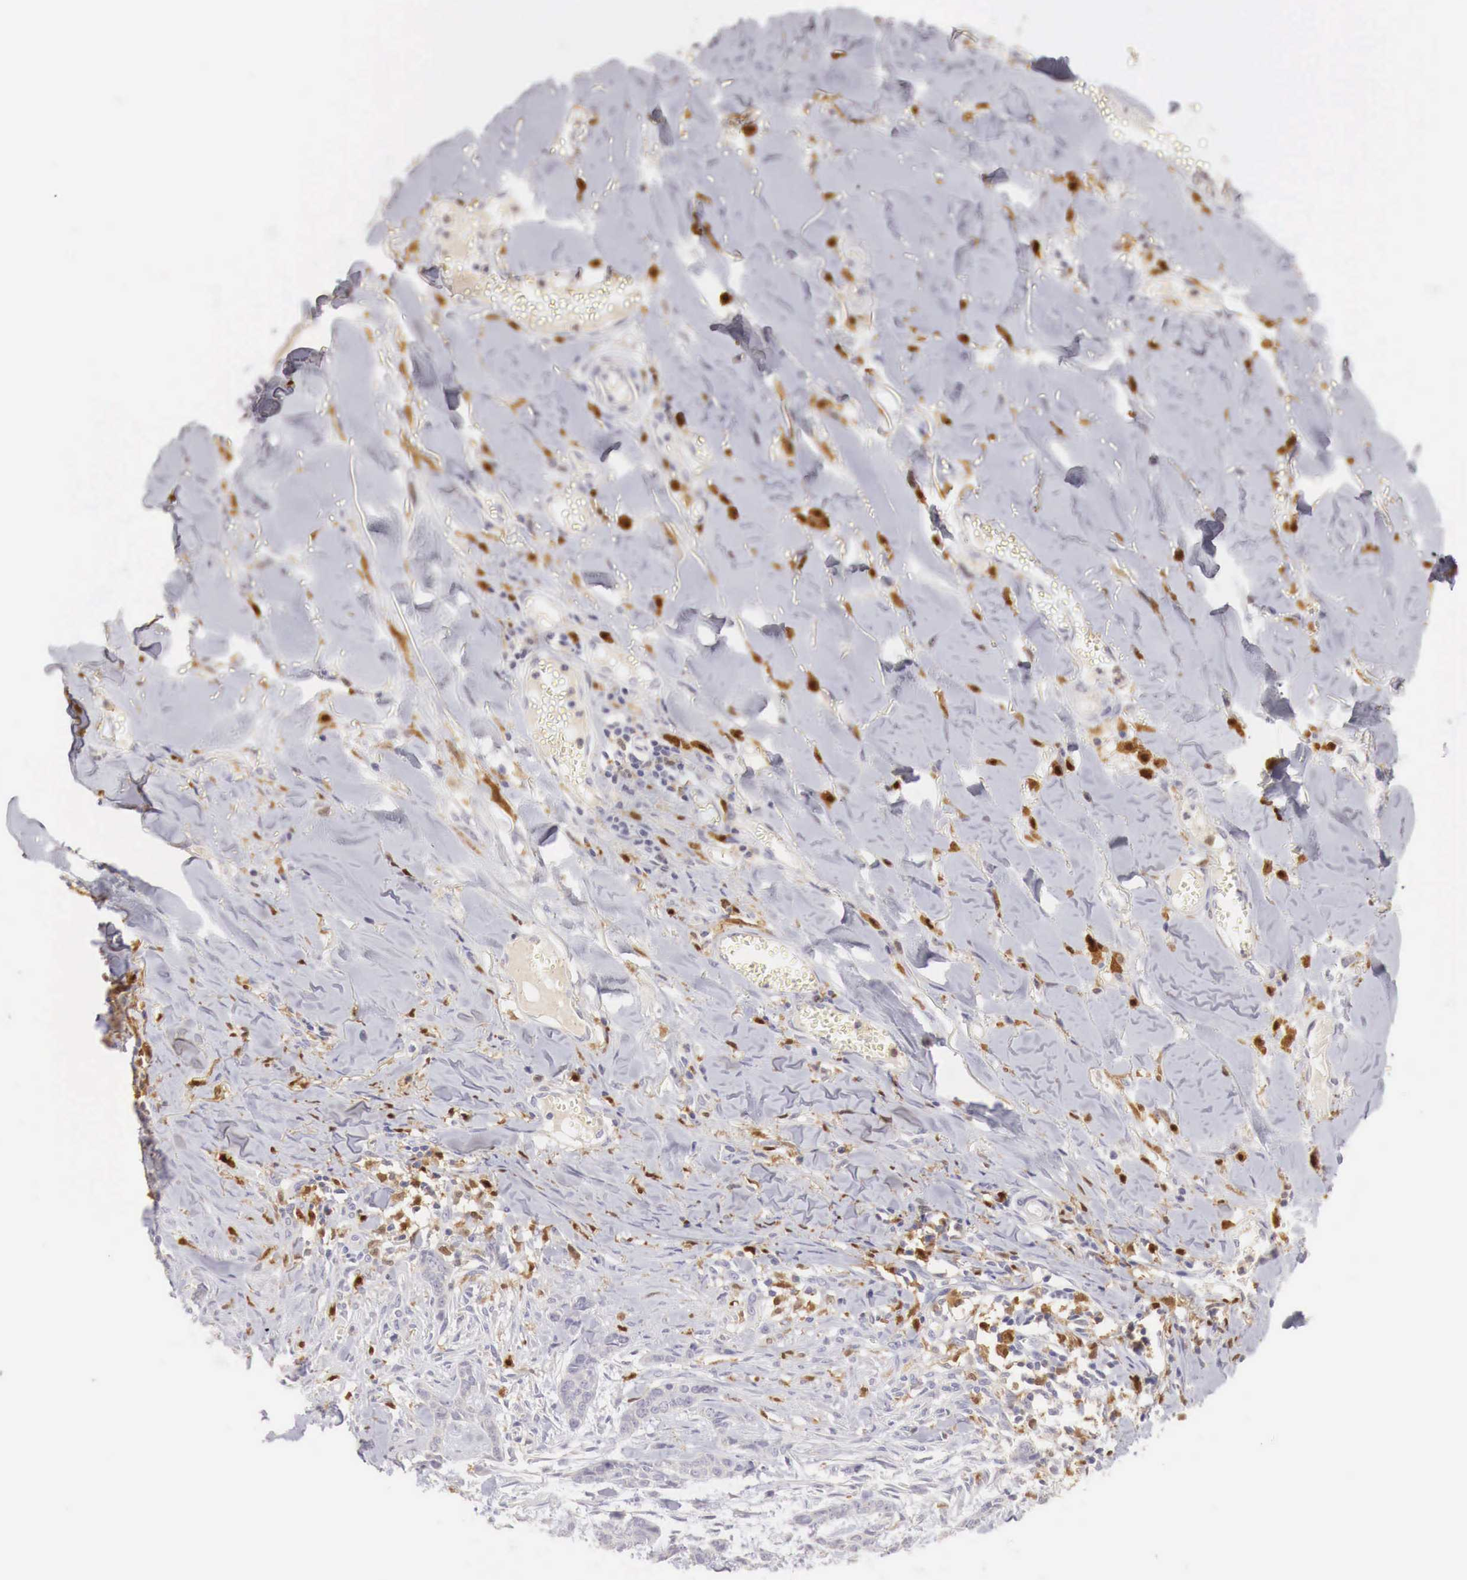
{"staining": {"intensity": "negative", "quantity": "none", "location": "none"}, "tissue": "skin cancer", "cell_type": "Tumor cells", "image_type": "cancer", "snomed": [{"axis": "morphology", "description": "Normal tissue, NOS"}, {"axis": "morphology", "description": "Basal cell carcinoma"}, {"axis": "topography", "description": "Skin"}], "caption": "A micrograph of skin basal cell carcinoma stained for a protein displays no brown staining in tumor cells. Nuclei are stained in blue.", "gene": "RENBP", "patient": {"sex": "female", "age": 65}}